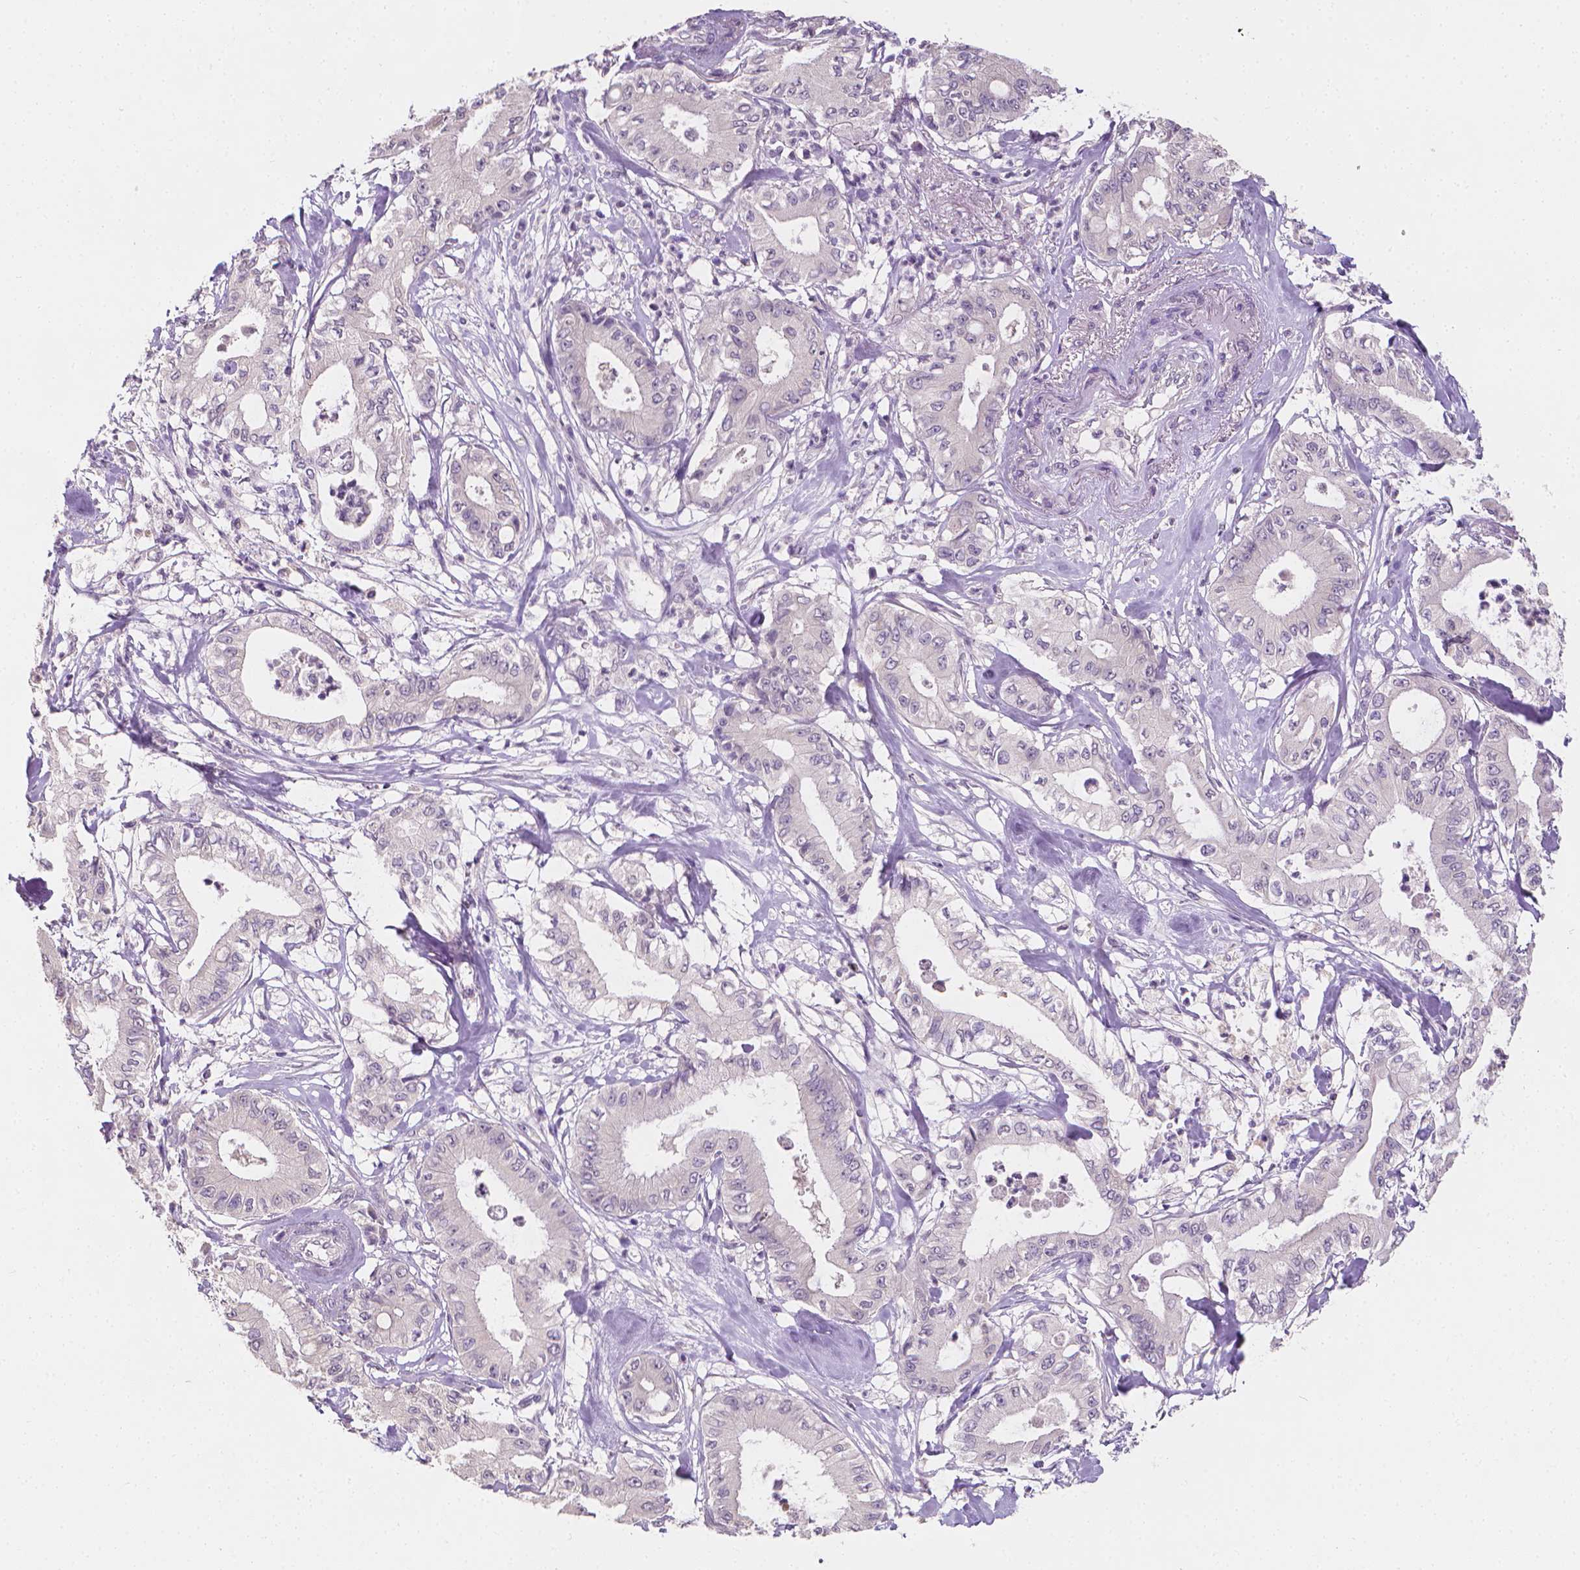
{"staining": {"intensity": "negative", "quantity": "none", "location": "none"}, "tissue": "pancreatic cancer", "cell_type": "Tumor cells", "image_type": "cancer", "snomed": [{"axis": "morphology", "description": "Adenocarcinoma, NOS"}, {"axis": "topography", "description": "Pancreas"}], "caption": "This is a image of immunohistochemistry staining of pancreatic adenocarcinoma, which shows no staining in tumor cells.", "gene": "FASN", "patient": {"sex": "male", "age": 71}}